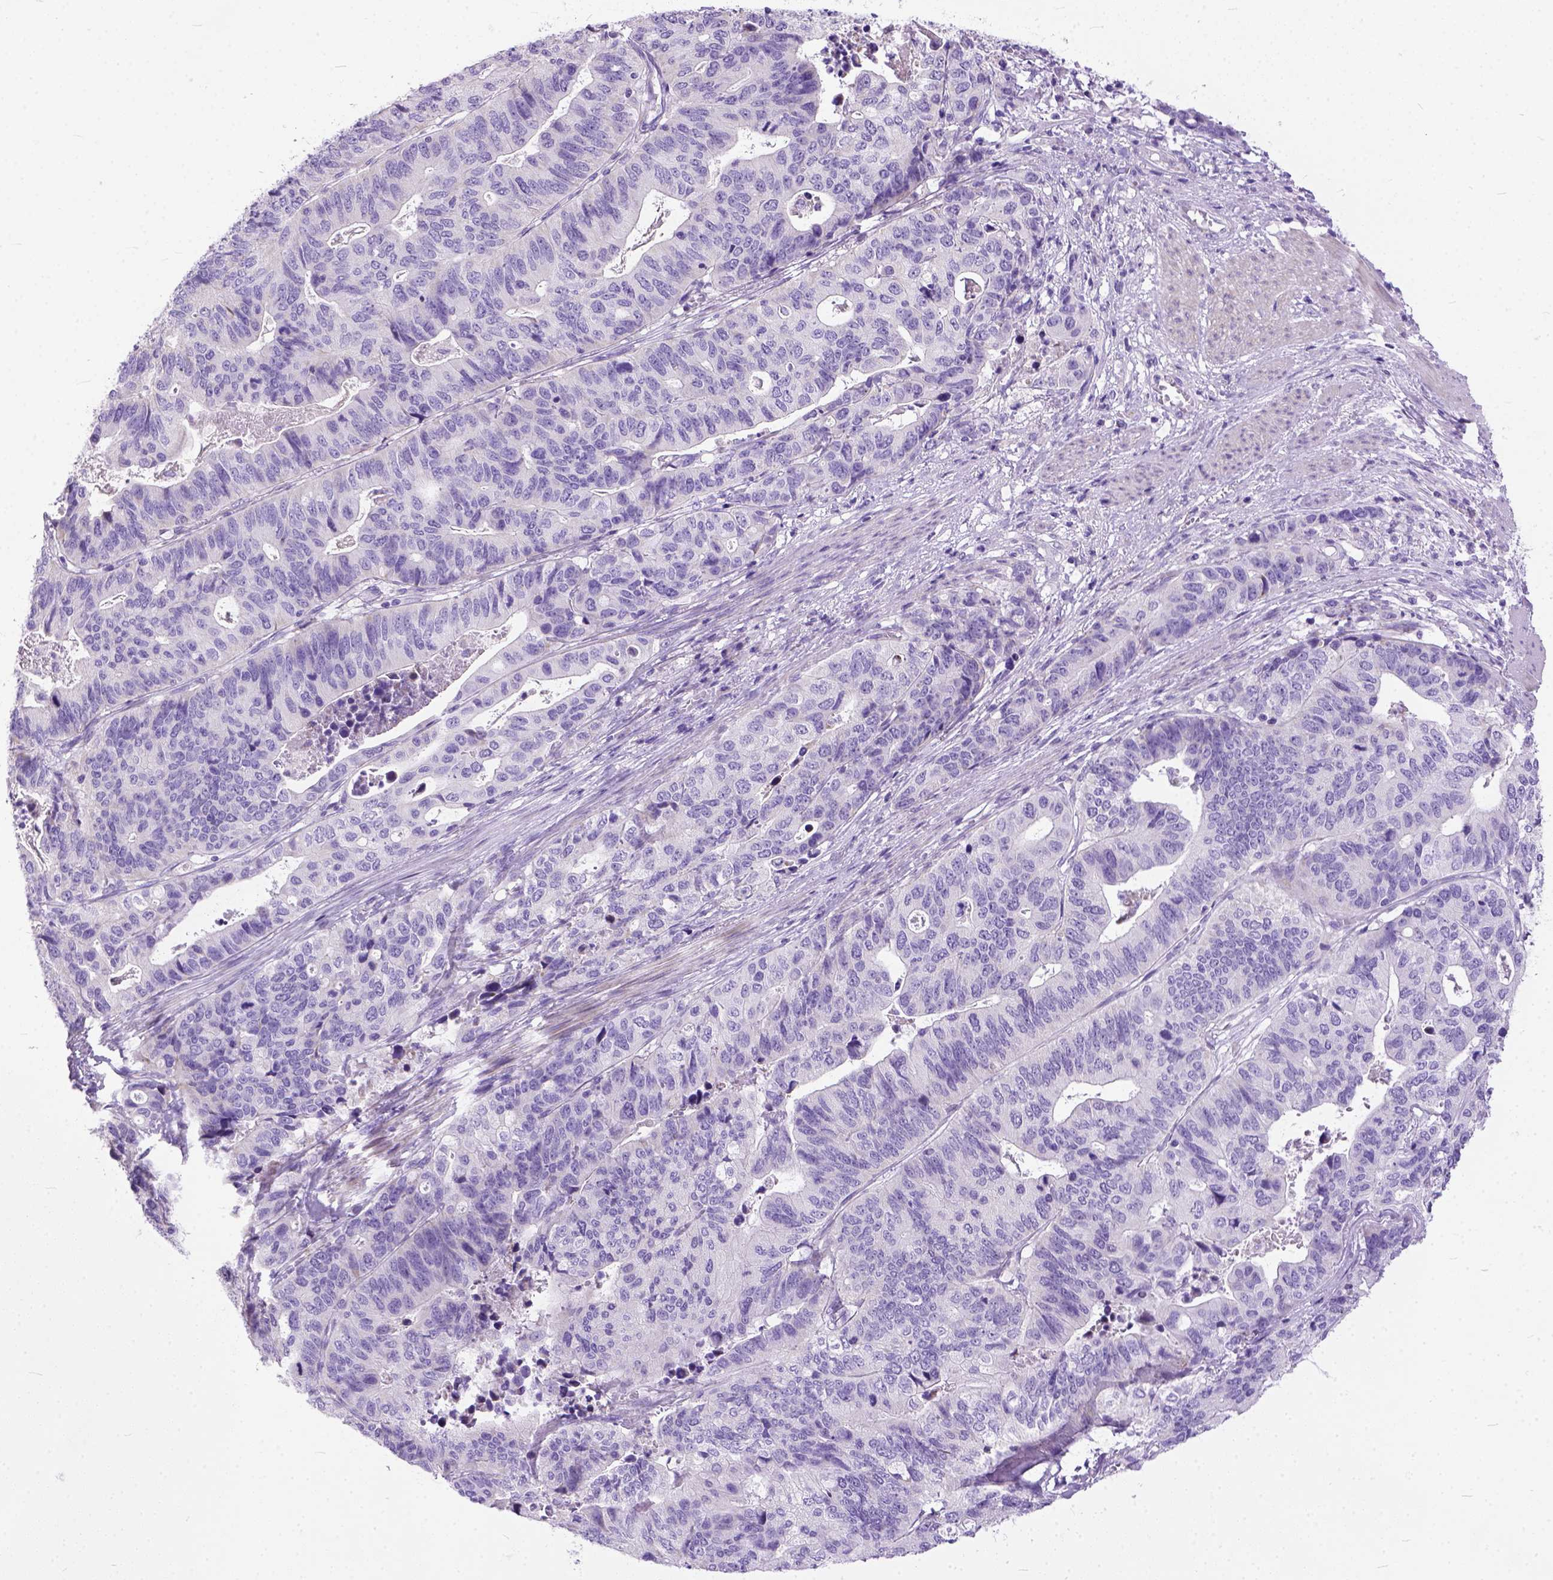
{"staining": {"intensity": "negative", "quantity": "none", "location": "none"}, "tissue": "stomach cancer", "cell_type": "Tumor cells", "image_type": "cancer", "snomed": [{"axis": "morphology", "description": "Adenocarcinoma, NOS"}, {"axis": "topography", "description": "Stomach, upper"}], "caption": "Stomach adenocarcinoma was stained to show a protein in brown. There is no significant expression in tumor cells.", "gene": "PLK5", "patient": {"sex": "female", "age": 67}}